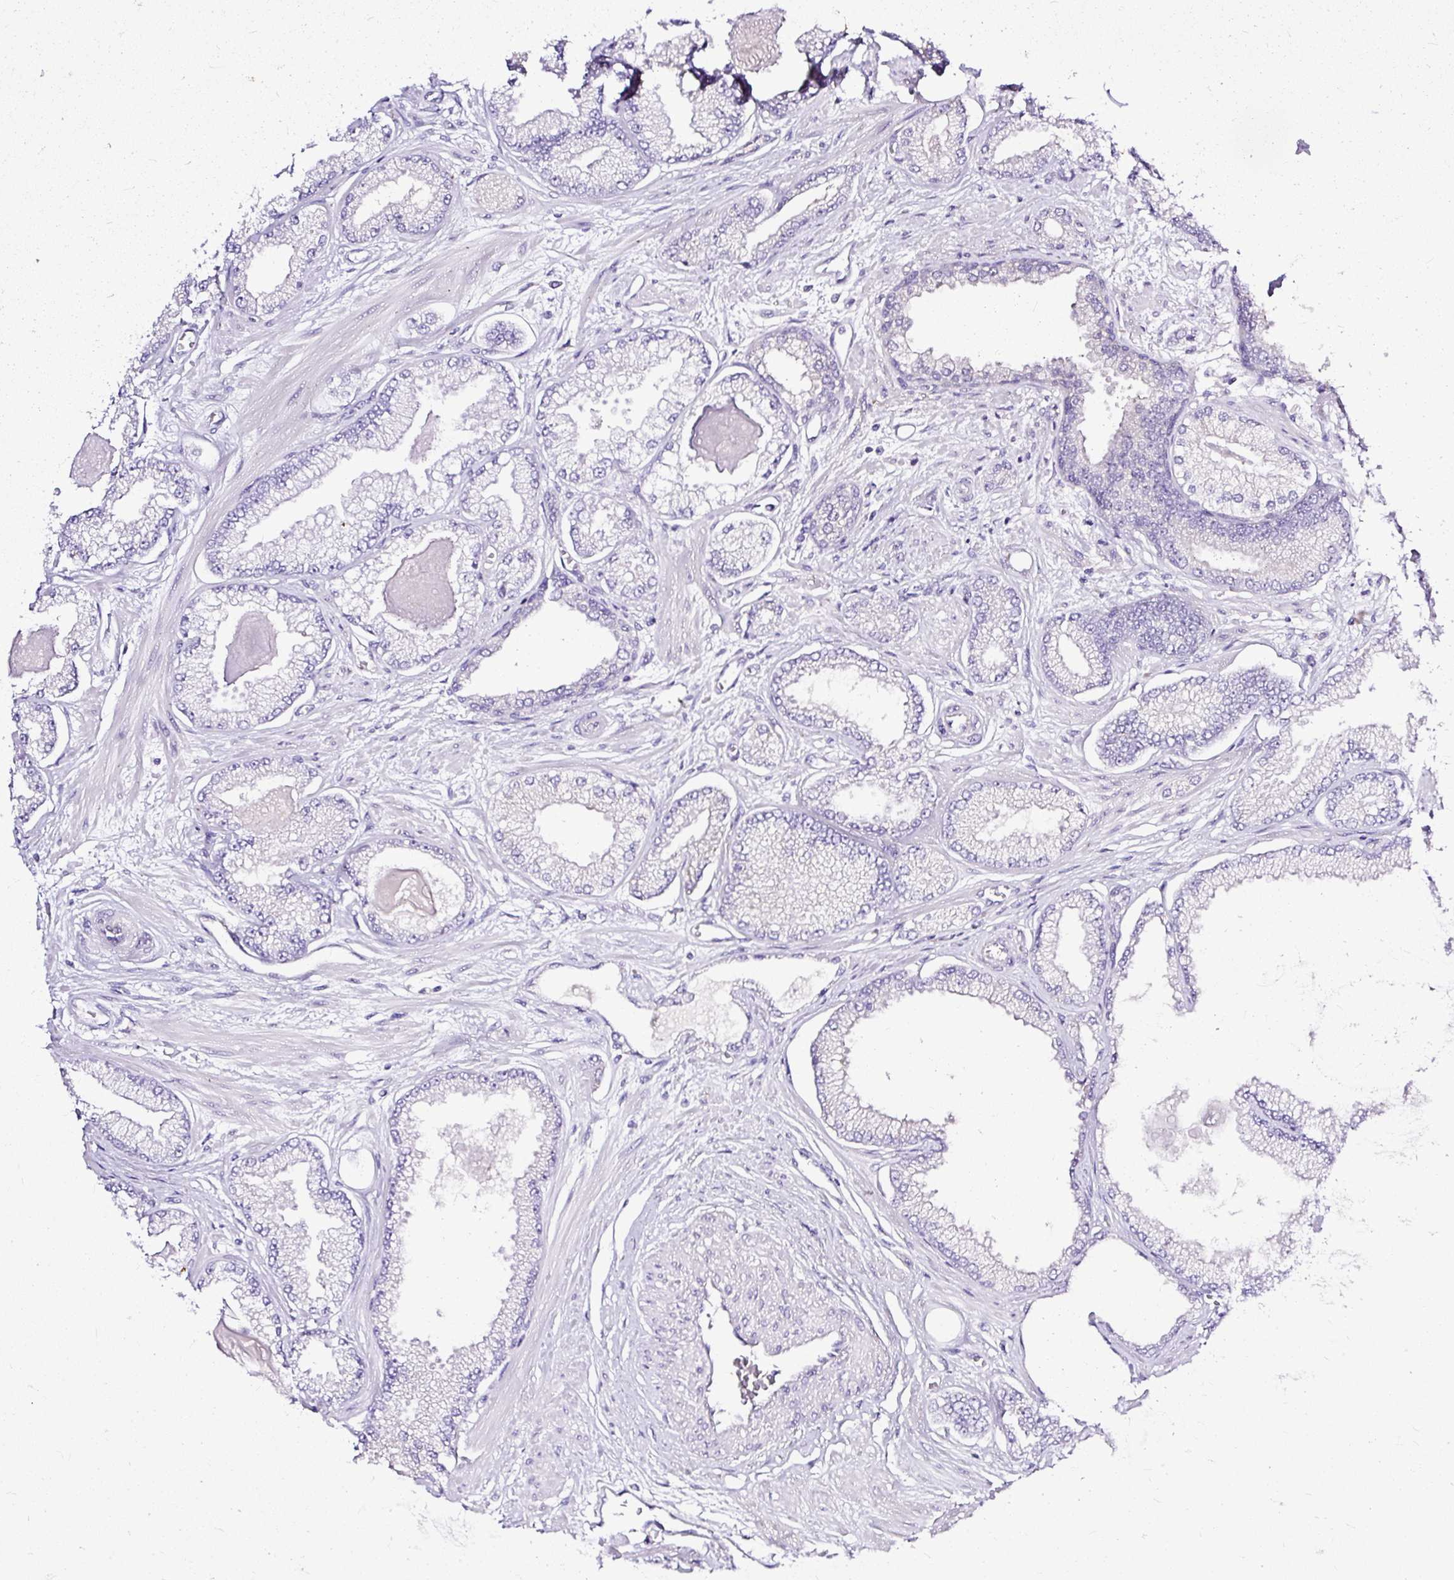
{"staining": {"intensity": "negative", "quantity": "none", "location": "none"}, "tissue": "prostate cancer", "cell_type": "Tumor cells", "image_type": "cancer", "snomed": [{"axis": "morphology", "description": "Adenocarcinoma, Low grade"}, {"axis": "topography", "description": "Prostate"}], "caption": "An immunohistochemistry (IHC) photomicrograph of prostate cancer is shown. There is no staining in tumor cells of prostate cancer.", "gene": "AMFR", "patient": {"sex": "male", "age": 64}}